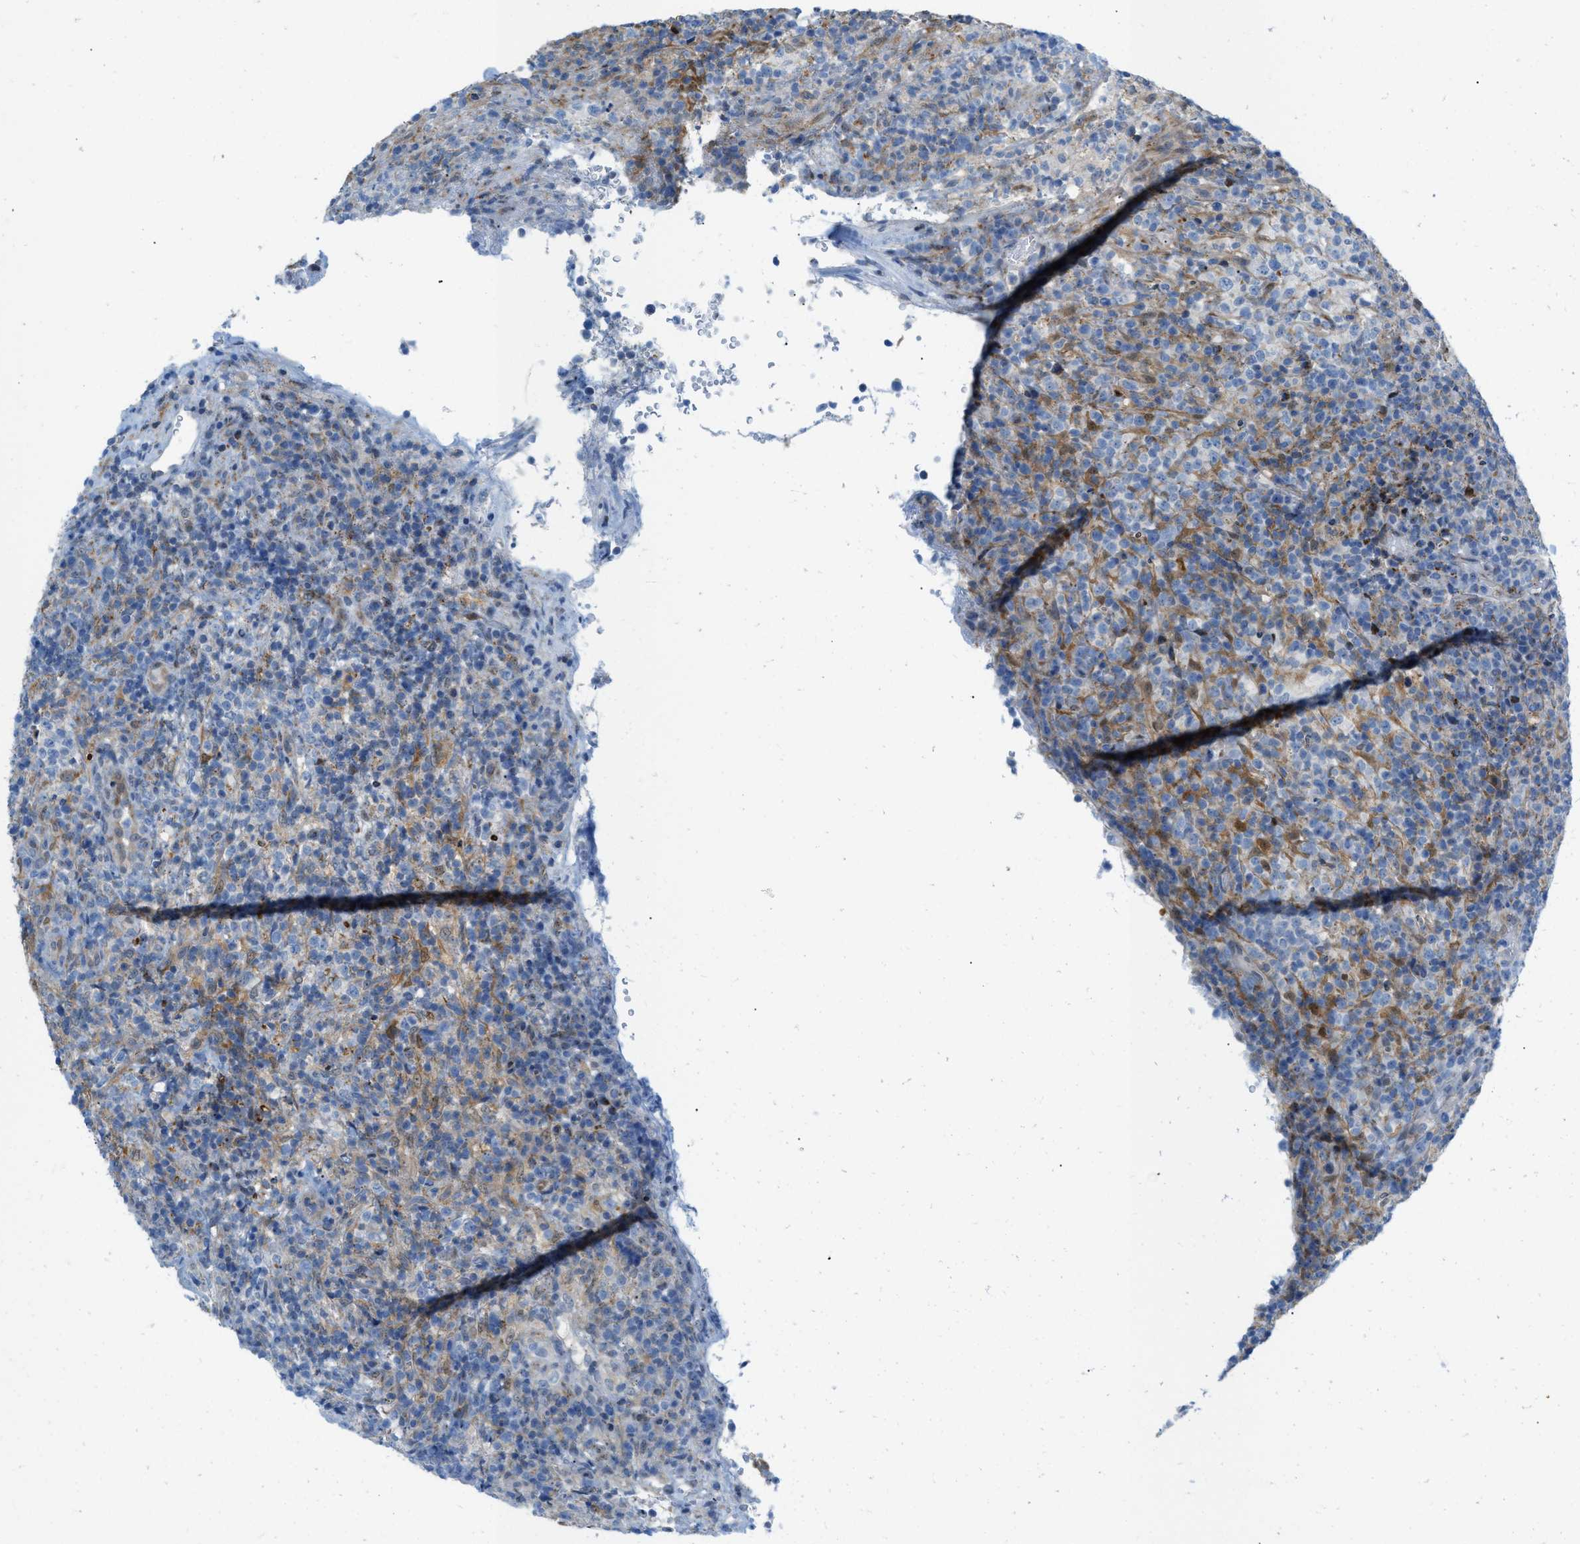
{"staining": {"intensity": "weak", "quantity": "<25%", "location": "cytoplasmic/membranous"}, "tissue": "lymphoma", "cell_type": "Tumor cells", "image_type": "cancer", "snomed": [{"axis": "morphology", "description": "Malignant lymphoma, non-Hodgkin's type, High grade"}, {"axis": "topography", "description": "Lymph node"}], "caption": "Lymphoma was stained to show a protein in brown. There is no significant positivity in tumor cells. Brightfield microscopy of immunohistochemistry (IHC) stained with DAB (brown) and hematoxylin (blue), captured at high magnification.", "gene": "RBBP9", "patient": {"sex": "female", "age": 76}}